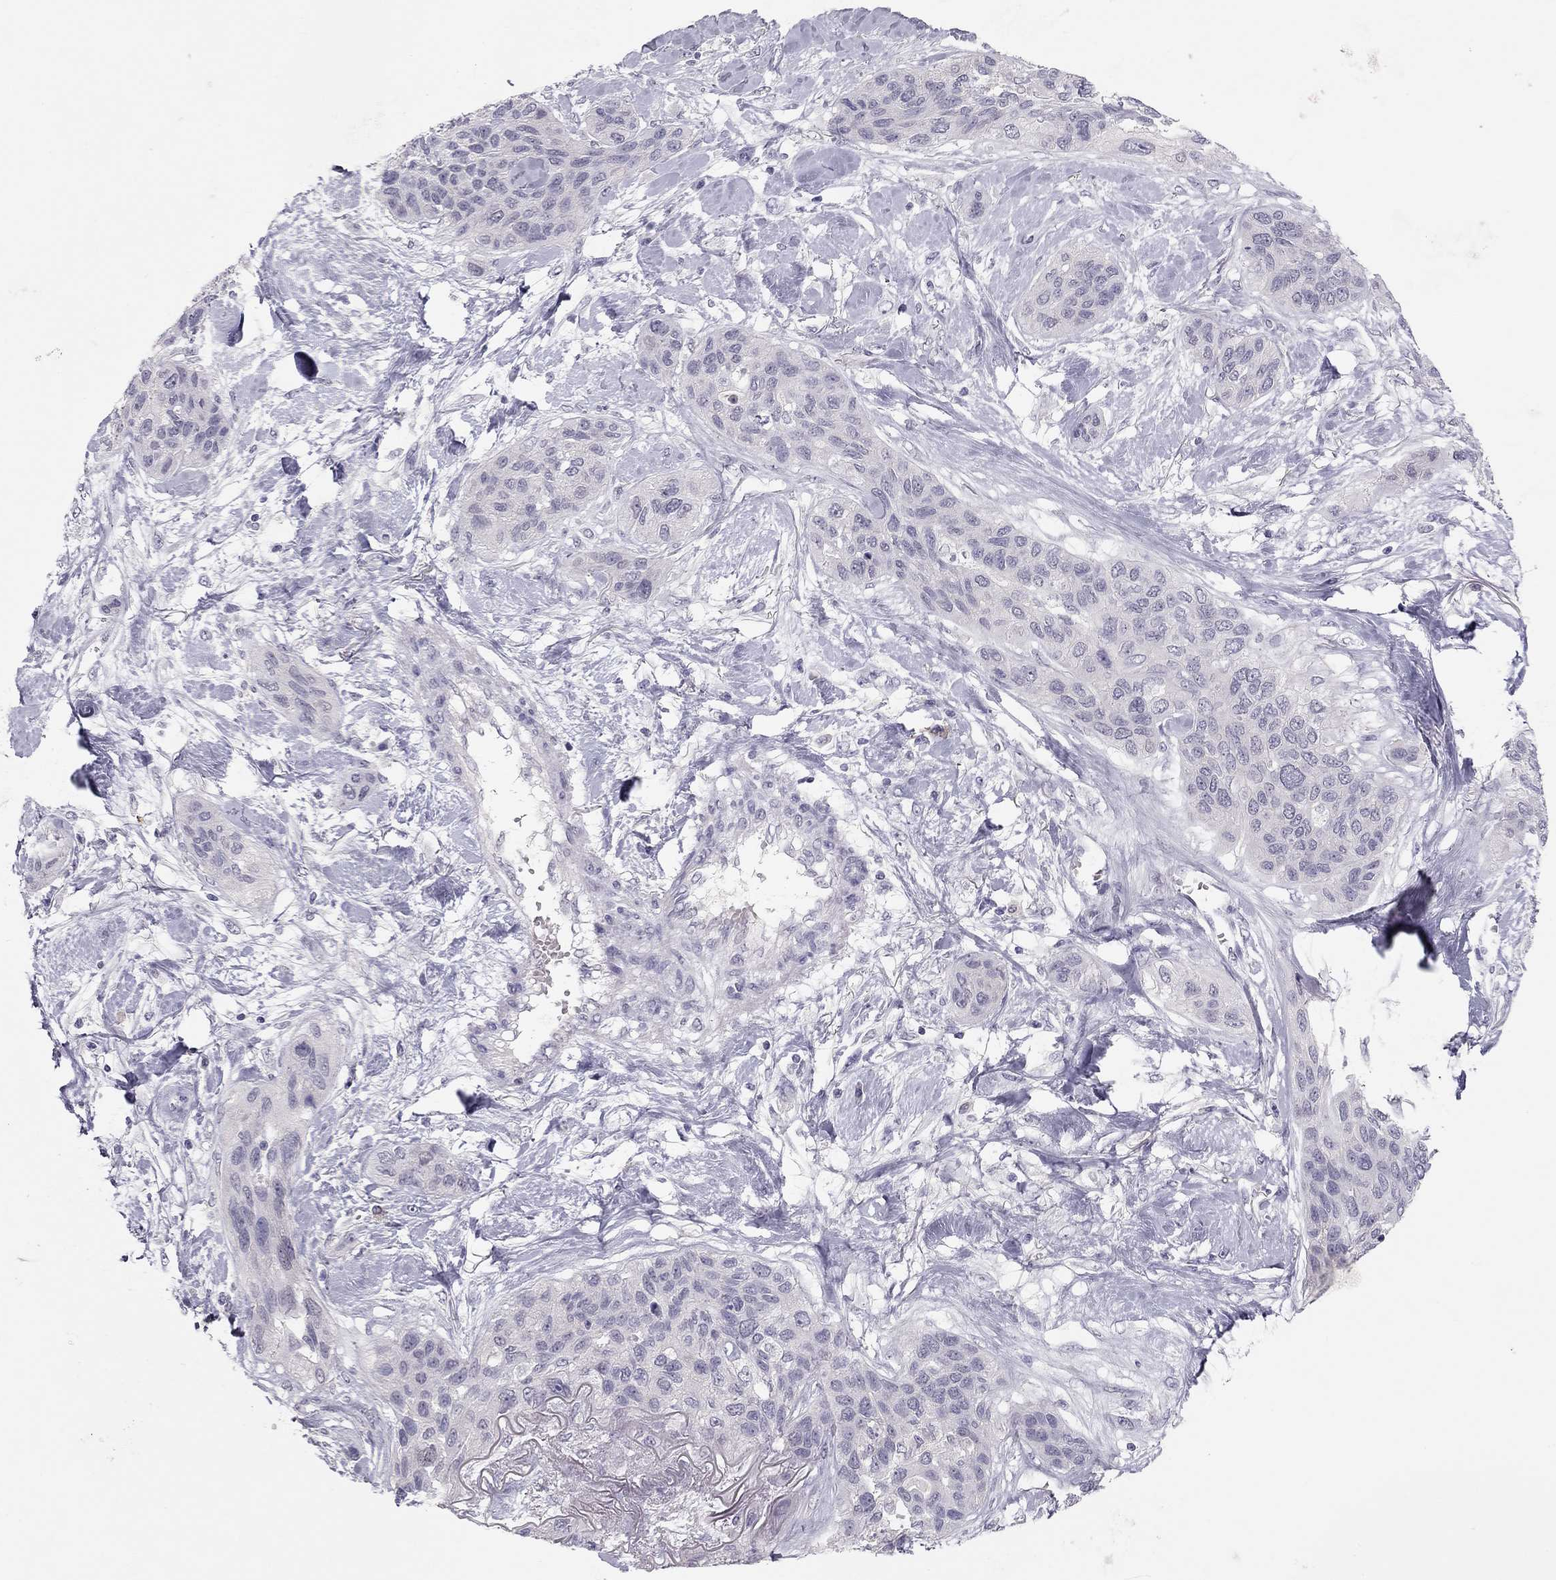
{"staining": {"intensity": "negative", "quantity": "none", "location": "none"}, "tissue": "lung cancer", "cell_type": "Tumor cells", "image_type": "cancer", "snomed": [{"axis": "morphology", "description": "Squamous cell carcinoma, NOS"}, {"axis": "topography", "description": "Lung"}], "caption": "An image of human lung cancer (squamous cell carcinoma) is negative for staining in tumor cells.", "gene": "ADORA2A", "patient": {"sex": "female", "age": 70}}